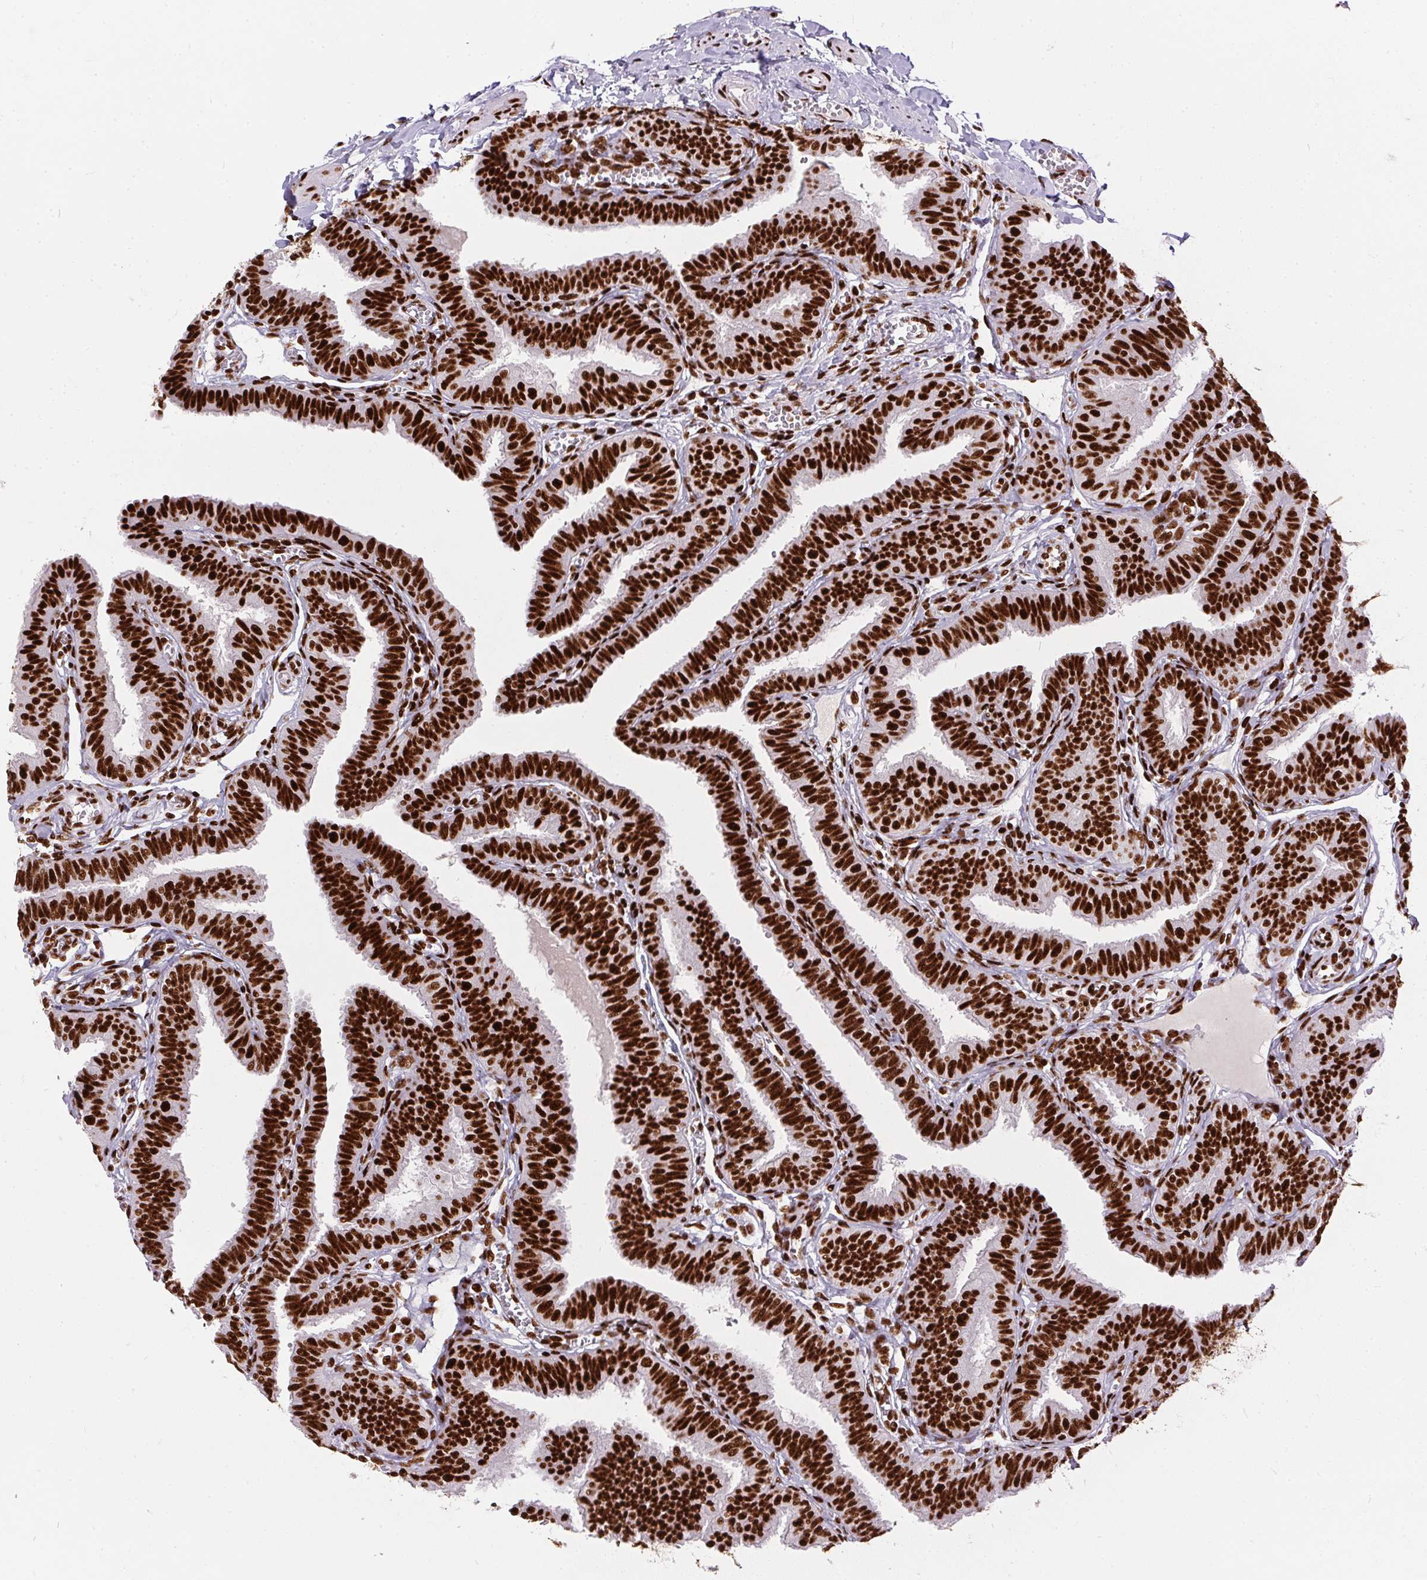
{"staining": {"intensity": "strong", "quantity": ">75%", "location": "nuclear"}, "tissue": "fallopian tube", "cell_type": "Glandular cells", "image_type": "normal", "snomed": [{"axis": "morphology", "description": "Normal tissue, NOS"}, {"axis": "topography", "description": "Fallopian tube"}], "caption": "Immunohistochemistry (IHC) image of unremarkable fallopian tube stained for a protein (brown), which demonstrates high levels of strong nuclear expression in approximately >75% of glandular cells.", "gene": "PAGE3", "patient": {"sex": "female", "age": 25}}